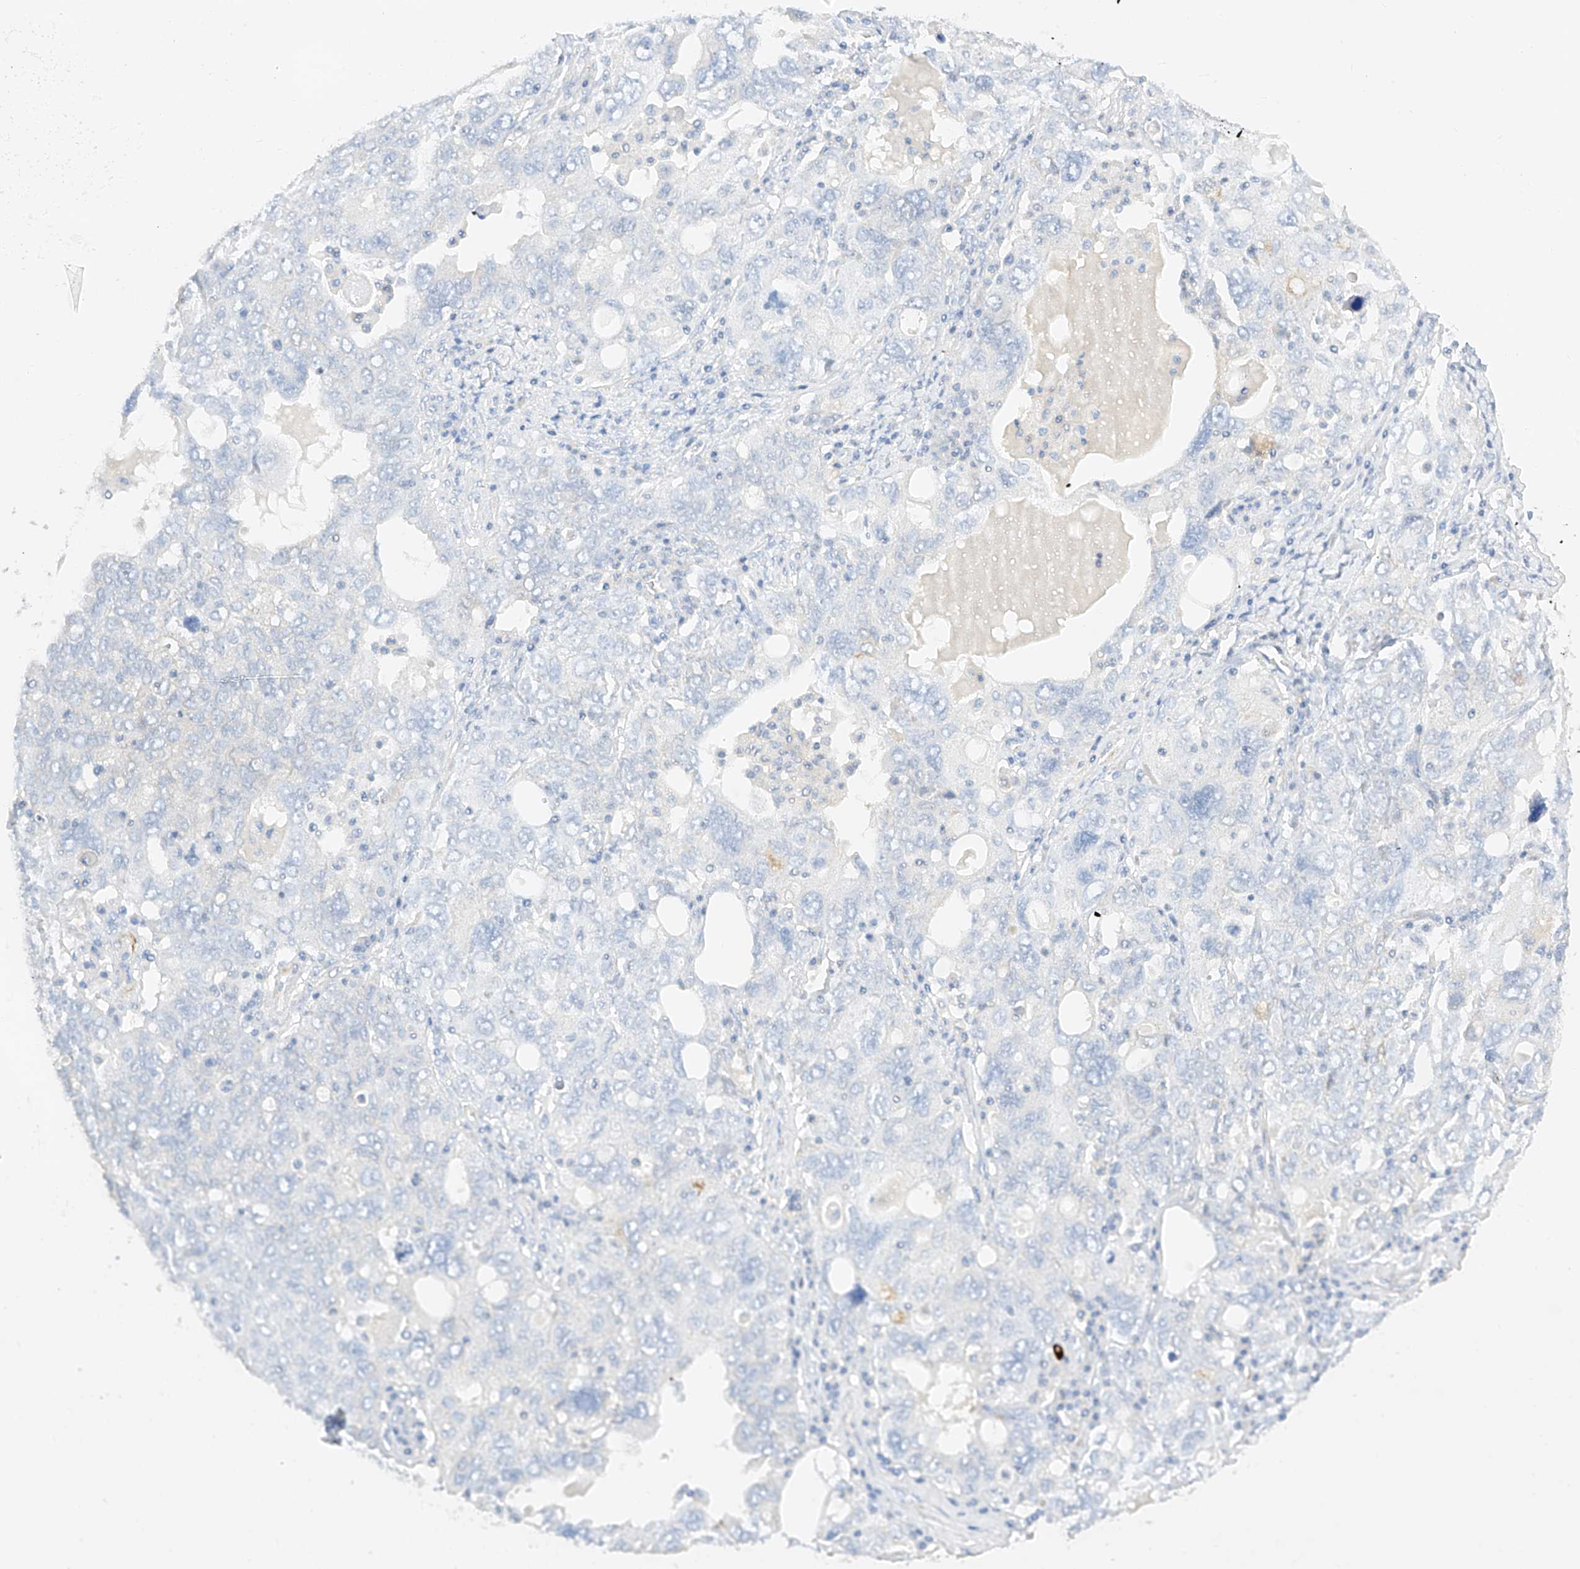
{"staining": {"intensity": "negative", "quantity": "none", "location": "none"}, "tissue": "ovarian cancer", "cell_type": "Tumor cells", "image_type": "cancer", "snomed": [{"axis": "morphology", "description": "Carcinoma, endometroid"}, {"axis": "topography", "description": "Ovary"}], "caption": "An immunohistochemistry (IHC) image of endometroid carcinoma (ovarian) is shown. There is no staining in tumor cells of endometroid carcinoma (ovarian). The staining is performed using DAB (3,3'-diaminobenzidine) brown chromogen with nuclei counter-stained in using hematoxylin.", "gene": "CDCP2", "patient": {"sex": "female", "age": 62}}